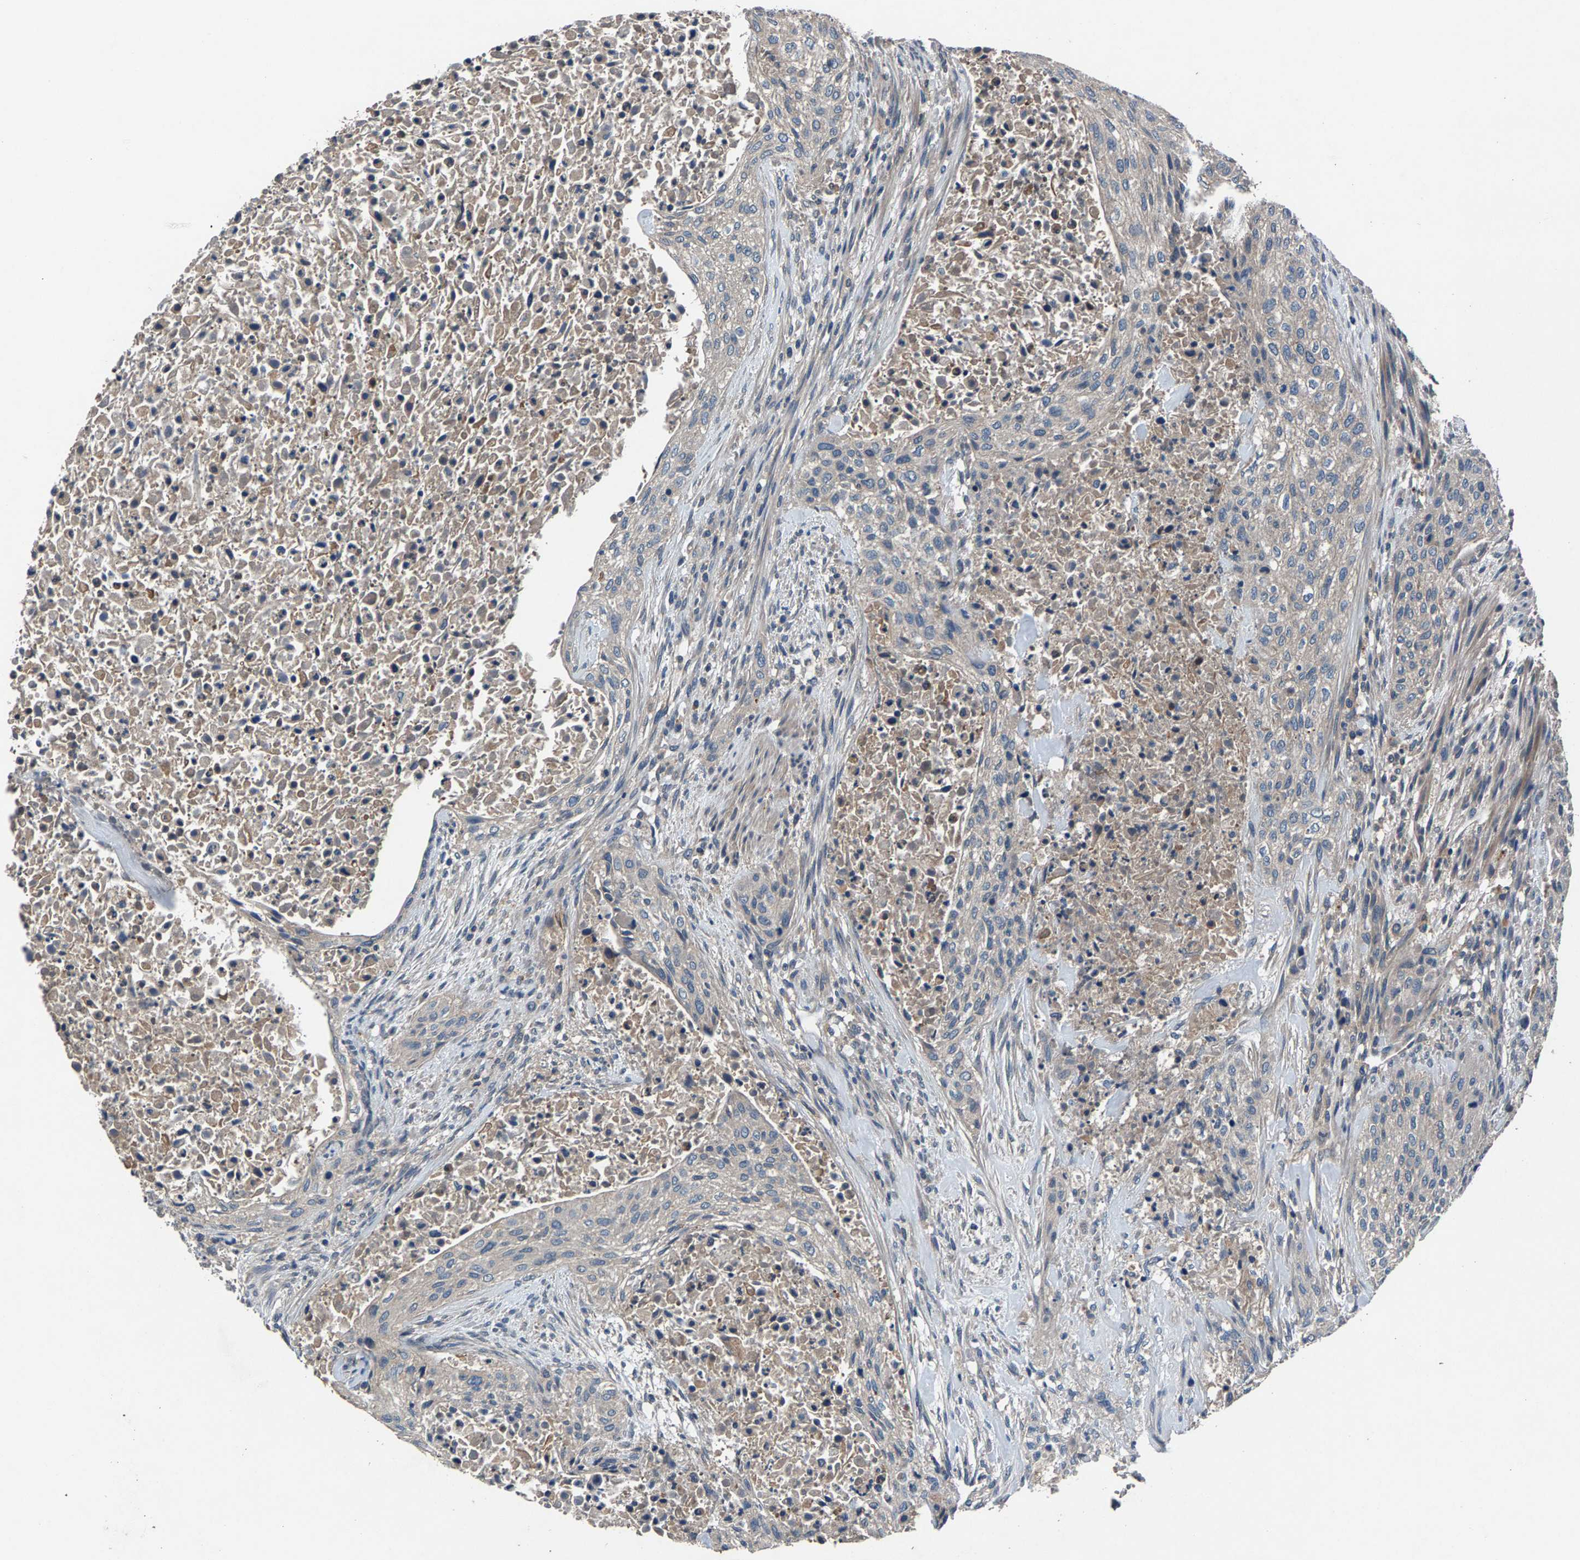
{"staining": {"intensity": "negative", "quantity": "none", "location": "none"}, "tissue": "urothelial cancer", "cell_type": "Tumor cells", "image_type": "cancer", "snomed": [{"axis": "morphology", "description": "Urothelial carcinoma, Low grade"}, {"axis": "morphology", "description": "Urothelial carcinoma, High grade"}, {"axis": "topography", "description": "Urinary bladder"}], "caption": "This micrograph is of urothelial cancer stained with immunohistochemistry to label a protein in brown with the nuclei are counter-stained blue. There is no positivity in tumor cells.", "gene": "PRXL2C", "patient": {"sex": "male", "age": 35}}